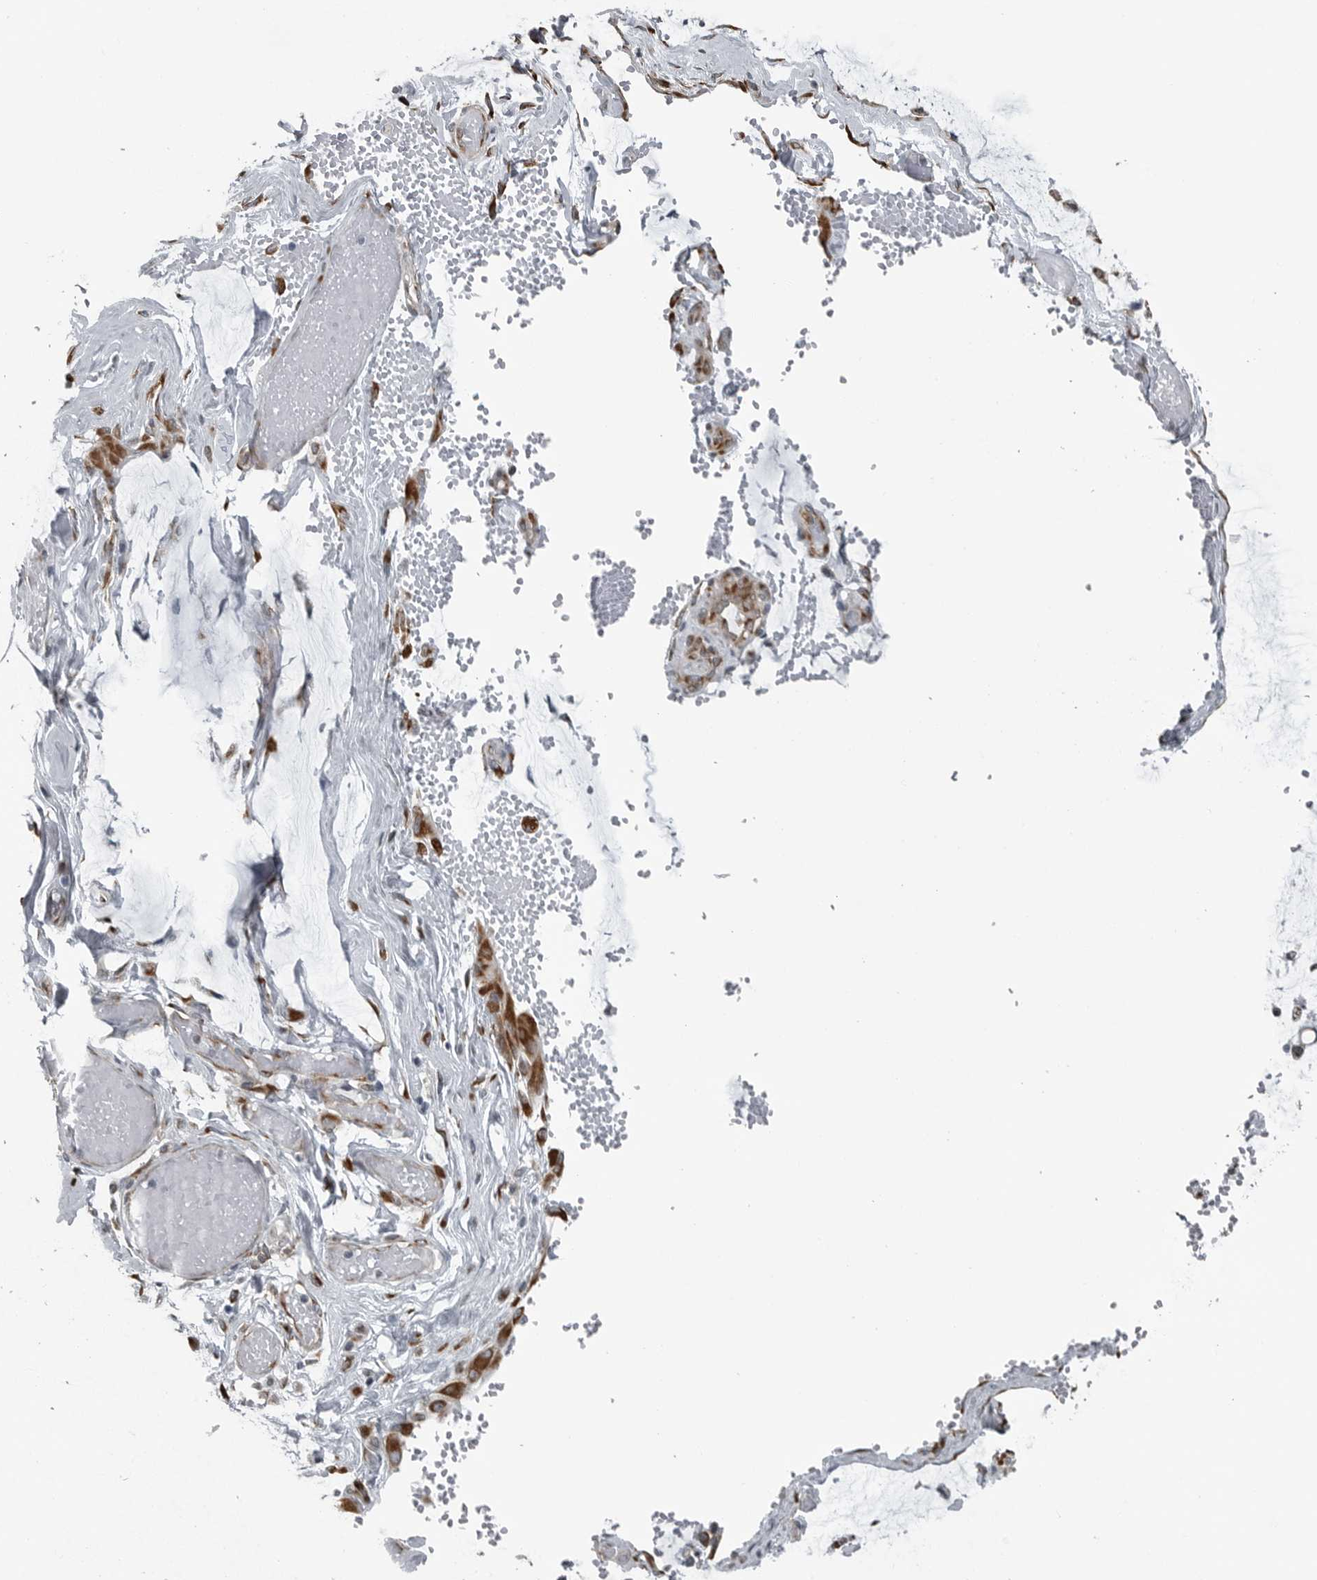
{"staining": {"intensity": "moderate", "quantity": ">75%", "location": "cytoplasmic/membranous"}, "tissue": "ovarian cancer", "cell_type": "Tumor cells", "image_type": "cancer", "snomed": [{"axis": "morphology", "description": "Cystadenocarcinoma, mucinous, NOS"}, {"axis": "topography", "description": "Ovary"}], "caption": "IHC staining of ovarian cancer, which reveals medium levels of moderate cytoplasmic/membranous expression in approximately >75% of tumor cells indicating moderate cytoplasmic/membranous protein positivity. The staining was performed using DAB (3,3'-diaminobenzidine) (brown) for protein detection and nuclei were counterstained in hematoxylin (blue).", "gene": "CEP85", "patient": {"sex": "female", "age": 39}}